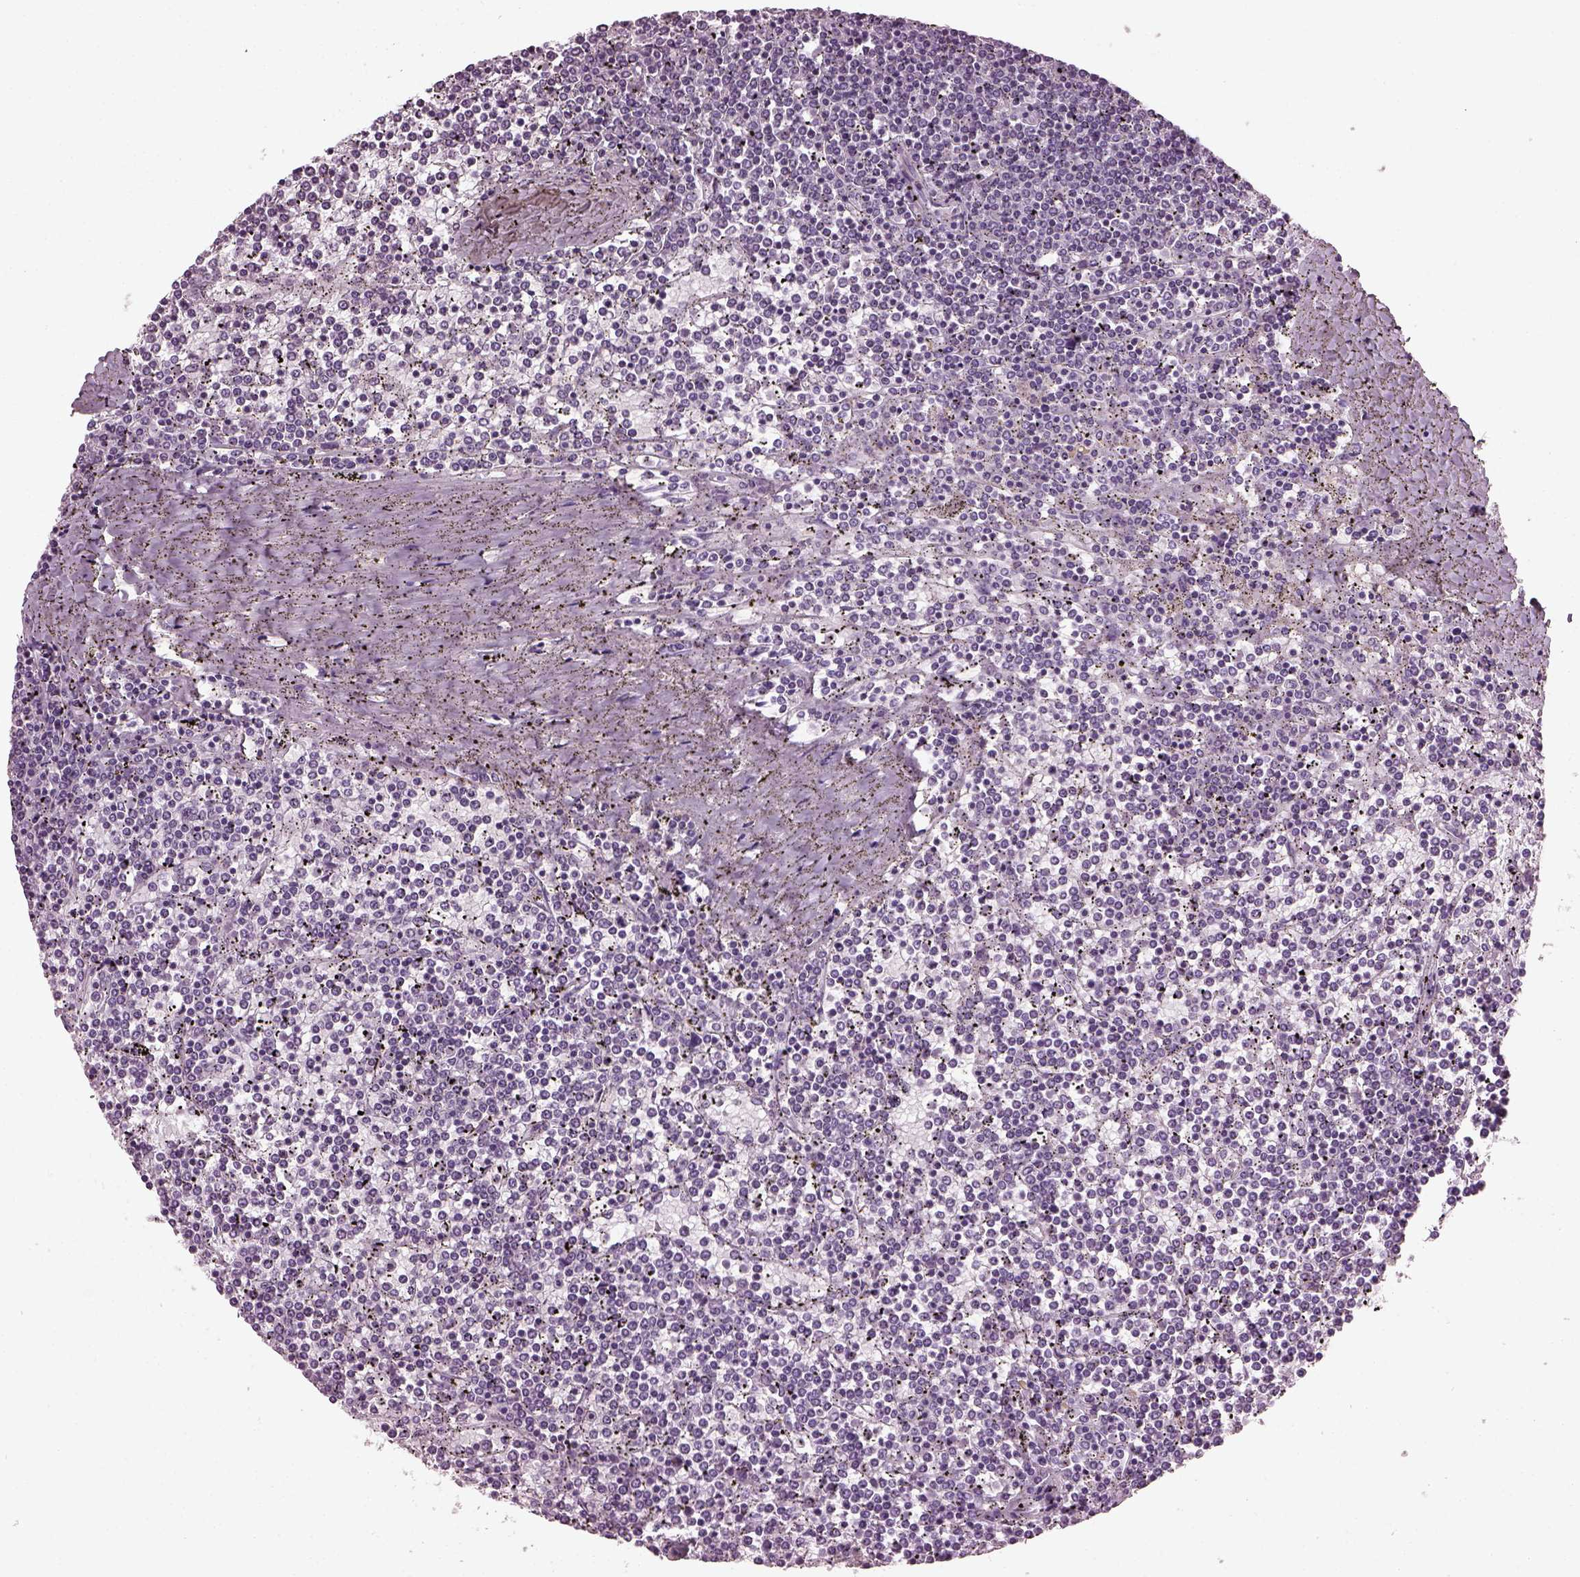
{"staining": {"intensity": "negative", "quantity": "none", "location": "none"}, "tissue": "lymphoma", "cell_type": "Tumor cells", "image_type": "cancer", "snomed": [{"axis": "morphology", "description": "Malignant lymphoma, non-Hodgkin's type, Low grade"}, {"axis": "topography", "description": "Spleen"}], "caption": "This is an IHC photomicrograph of low-grade malignant lymphoma, non-Hodgkin's type. There is no expression in tumor cells.", "gene": "ADGRG2", "patient": {"sex": "female", "age": 19}}